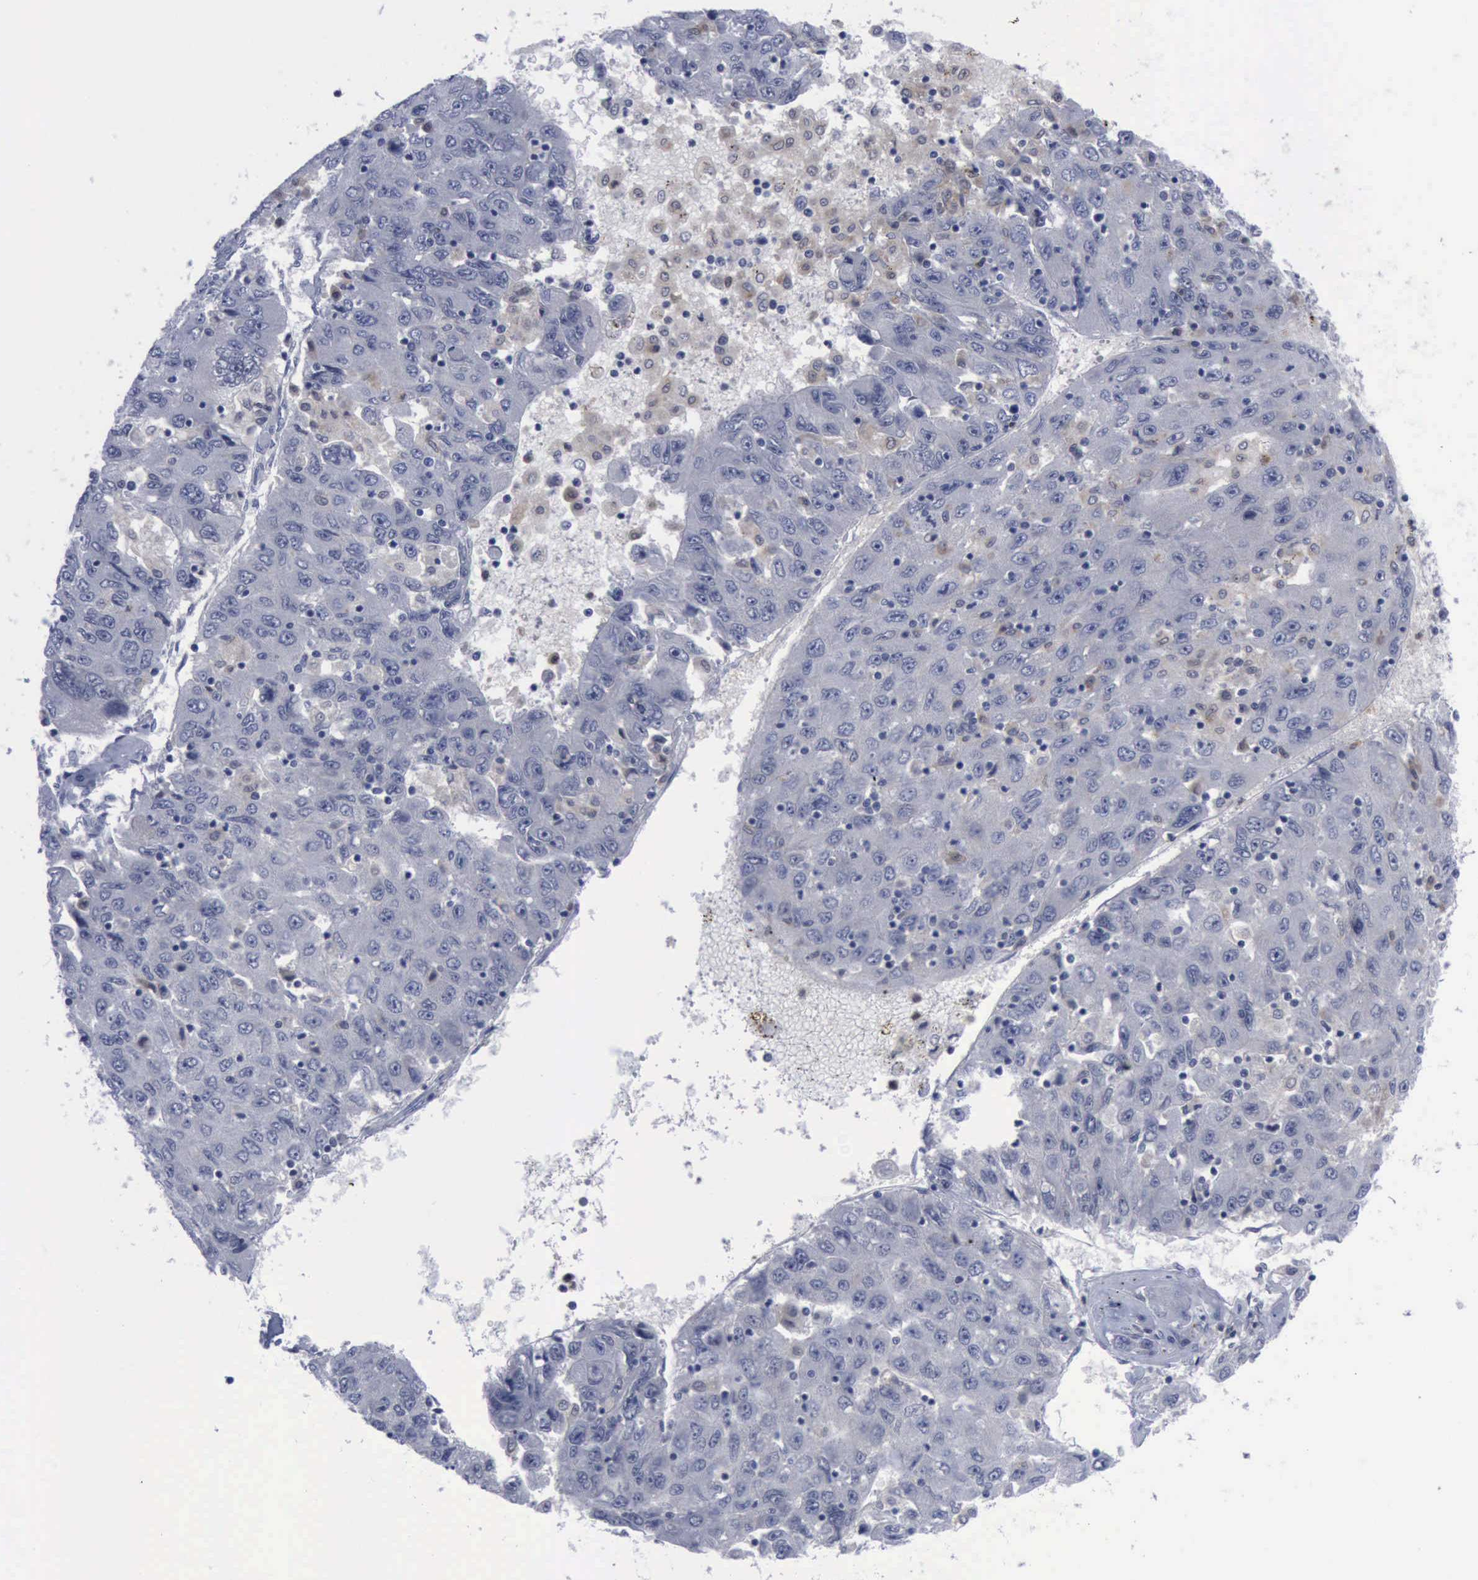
{"staining": {"intensity": "negative", "quantity": "none", "location": "none"}, "tissue": "liver cancer", "cell_type": "Tumor cells", "image_type": "cancer", "snomed": [{"axis": "morphology", "description": "Carcinoma, Hepatocellular, NOS"}, {"axis": "topography", "description": "Liver"}], "caption": "This is an immunohistochemistry photomicrograph of liver cancer. There is no staining in tumor cells.", "gene": "CSTA", "patient": {"sex": "male", "age": 49}}